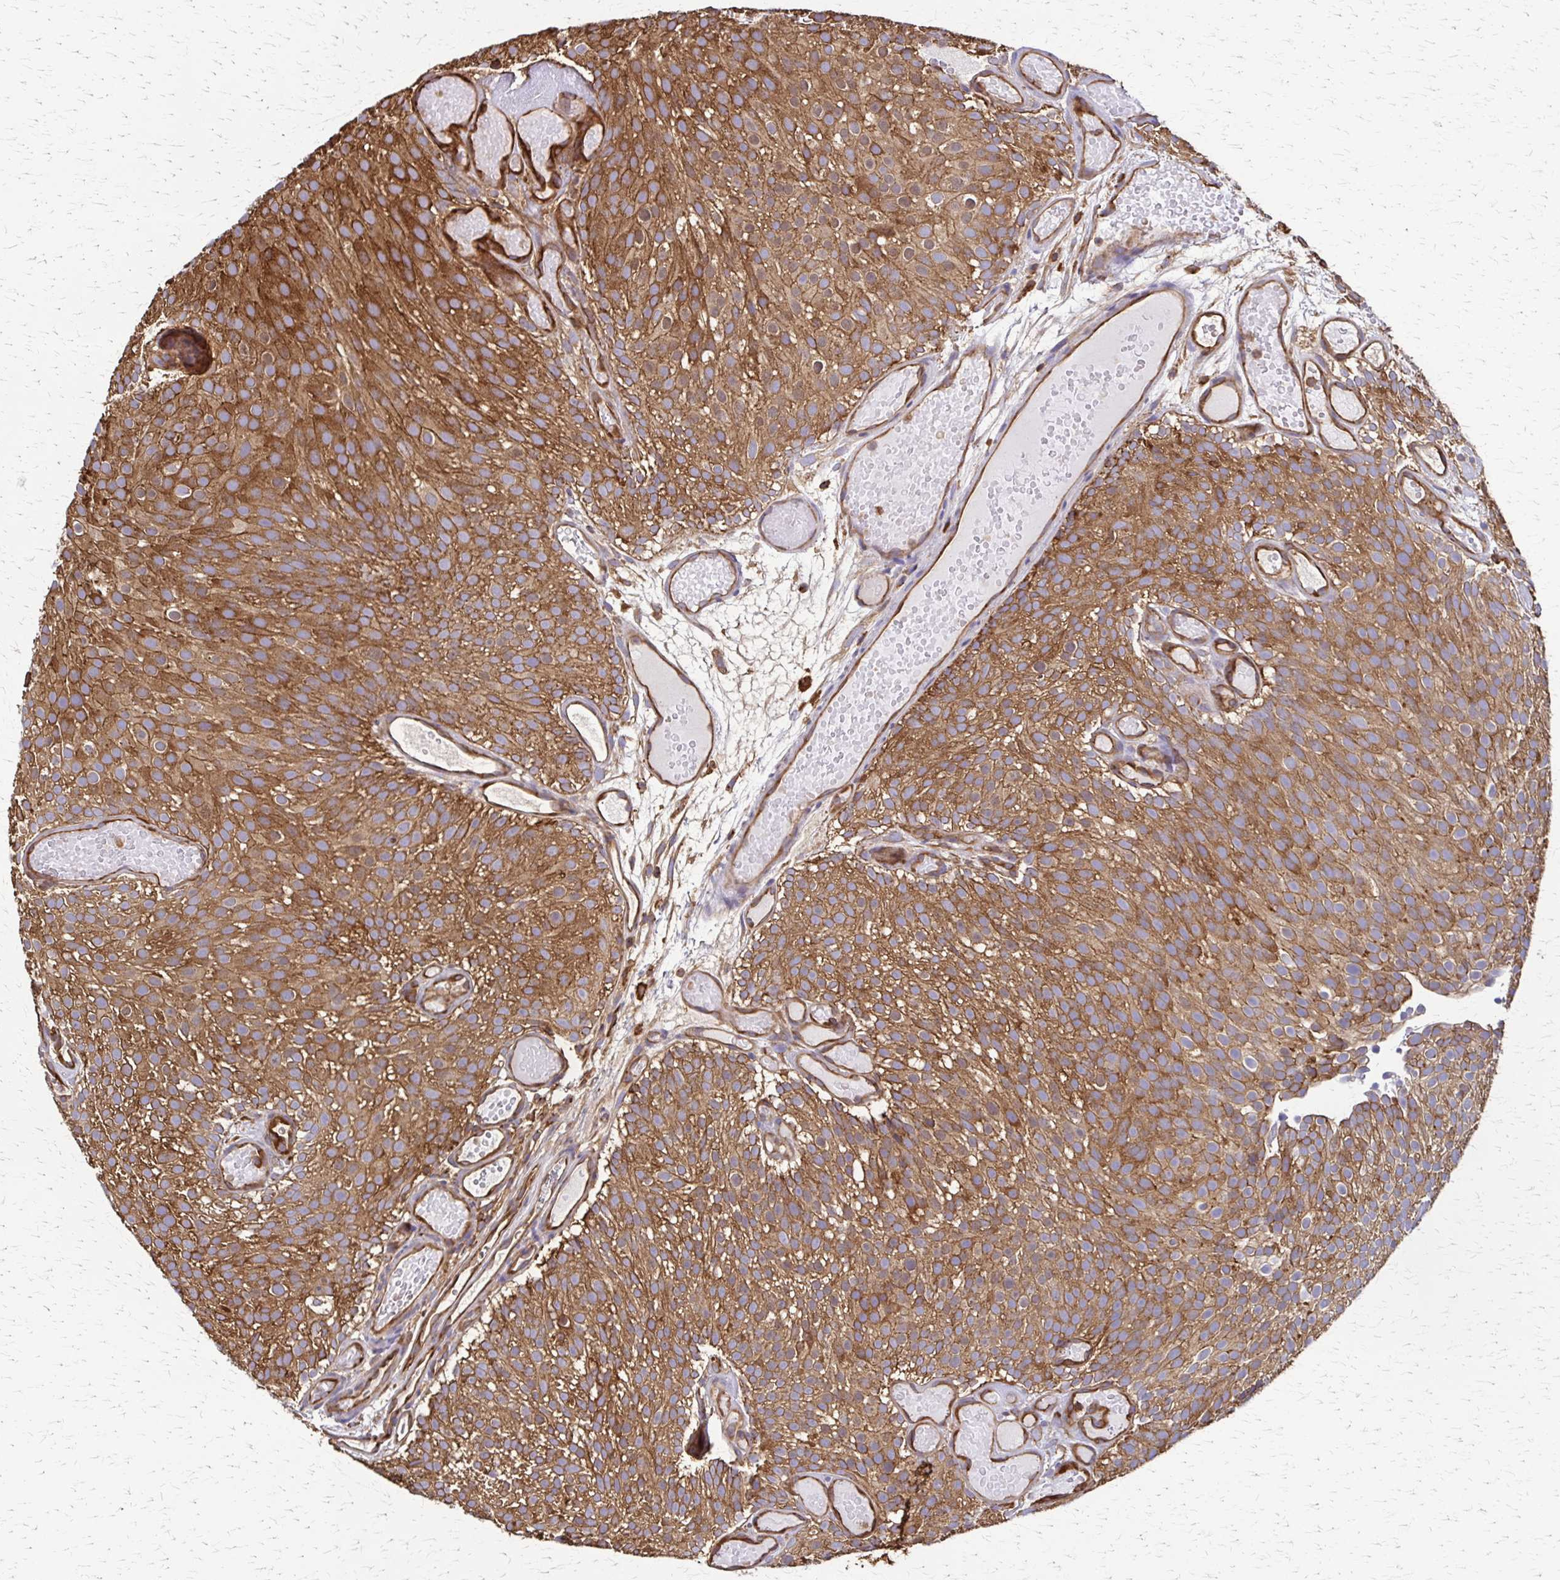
{"staining": {"intensity": "moderate", "quantity": ">75%", "location": "cytoplasmic/membranous"}, "tissue": "urothelial cancer", "cell_type": "Tumor cells", "image_type": "cancer", "snomed": [{"axis": "morphology", "description": "Urothelial carcinoma, Low grade"}, {"axis": "topography", "description": "Urinary bladder"}], "caption": "IHC (DAB (3,3'-diaminobenzidine)) staining of human urothelial cancer reveals moderate cytoplasmic/membranous protein expression in approximately >75% of tumor cells. Using DAB (brown) and hematoxylin (blue) stains, captured at high magnification using brightfield microscopy.", "gene": "EEF2", "patient": {"sex": "male", "age": 78}}